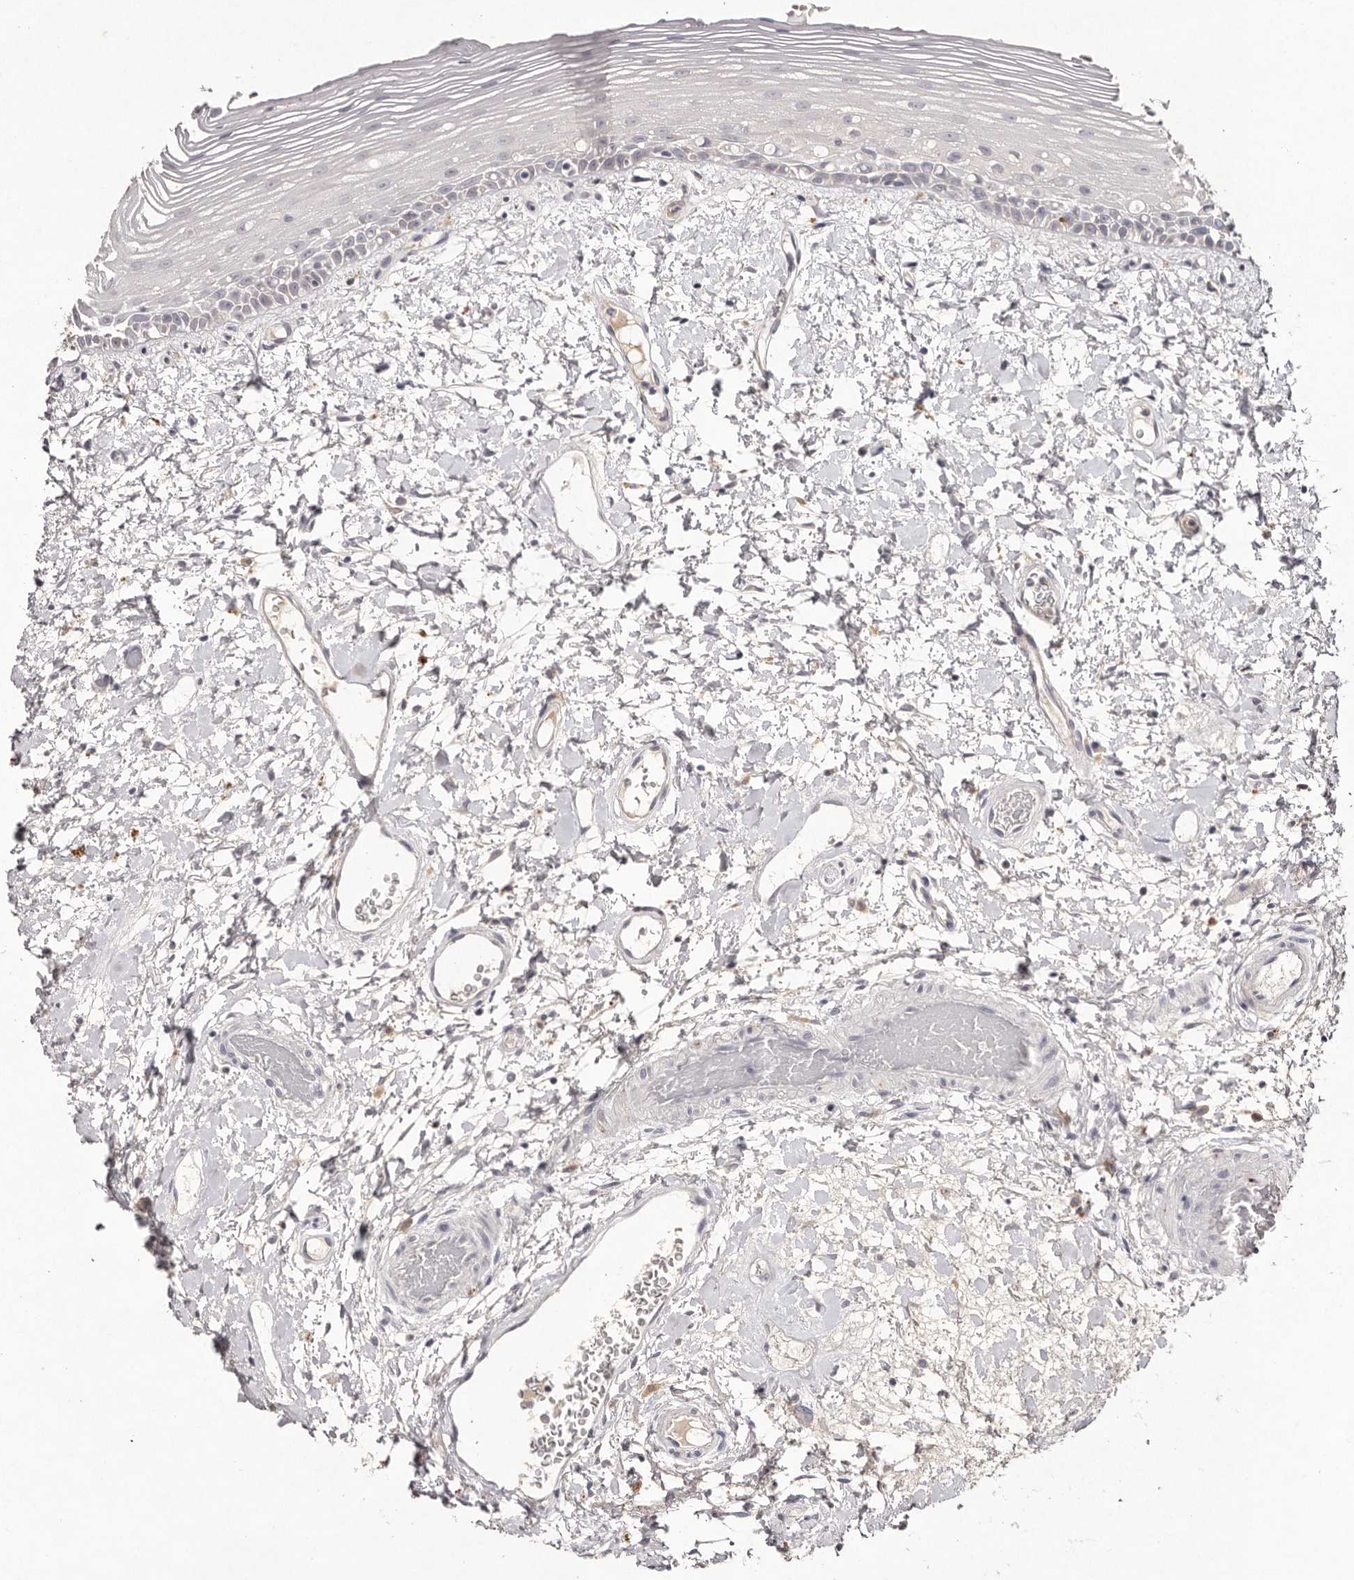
{"staining": {"intensity": "negative", "quantity": "none", "location": "none"}, "tissue": "oral mucosa", "cell_type": "Squamous epithelial cells", "image_type": "normal", "snomed": [{"axis": "morphology", "description": "Normal tissue, NOS"}, {"axis": "topography", "description": "Oral tissue"}], "caption": "There is no significant staining in squamous epithelial cells of oral mucosa. (Brightfield microscopy of DAB (3,3'-diaminobenzidine) IHC at high magnification).", "gene": "SCUBE2", "patient": {"sex": "female", "age": 76}}